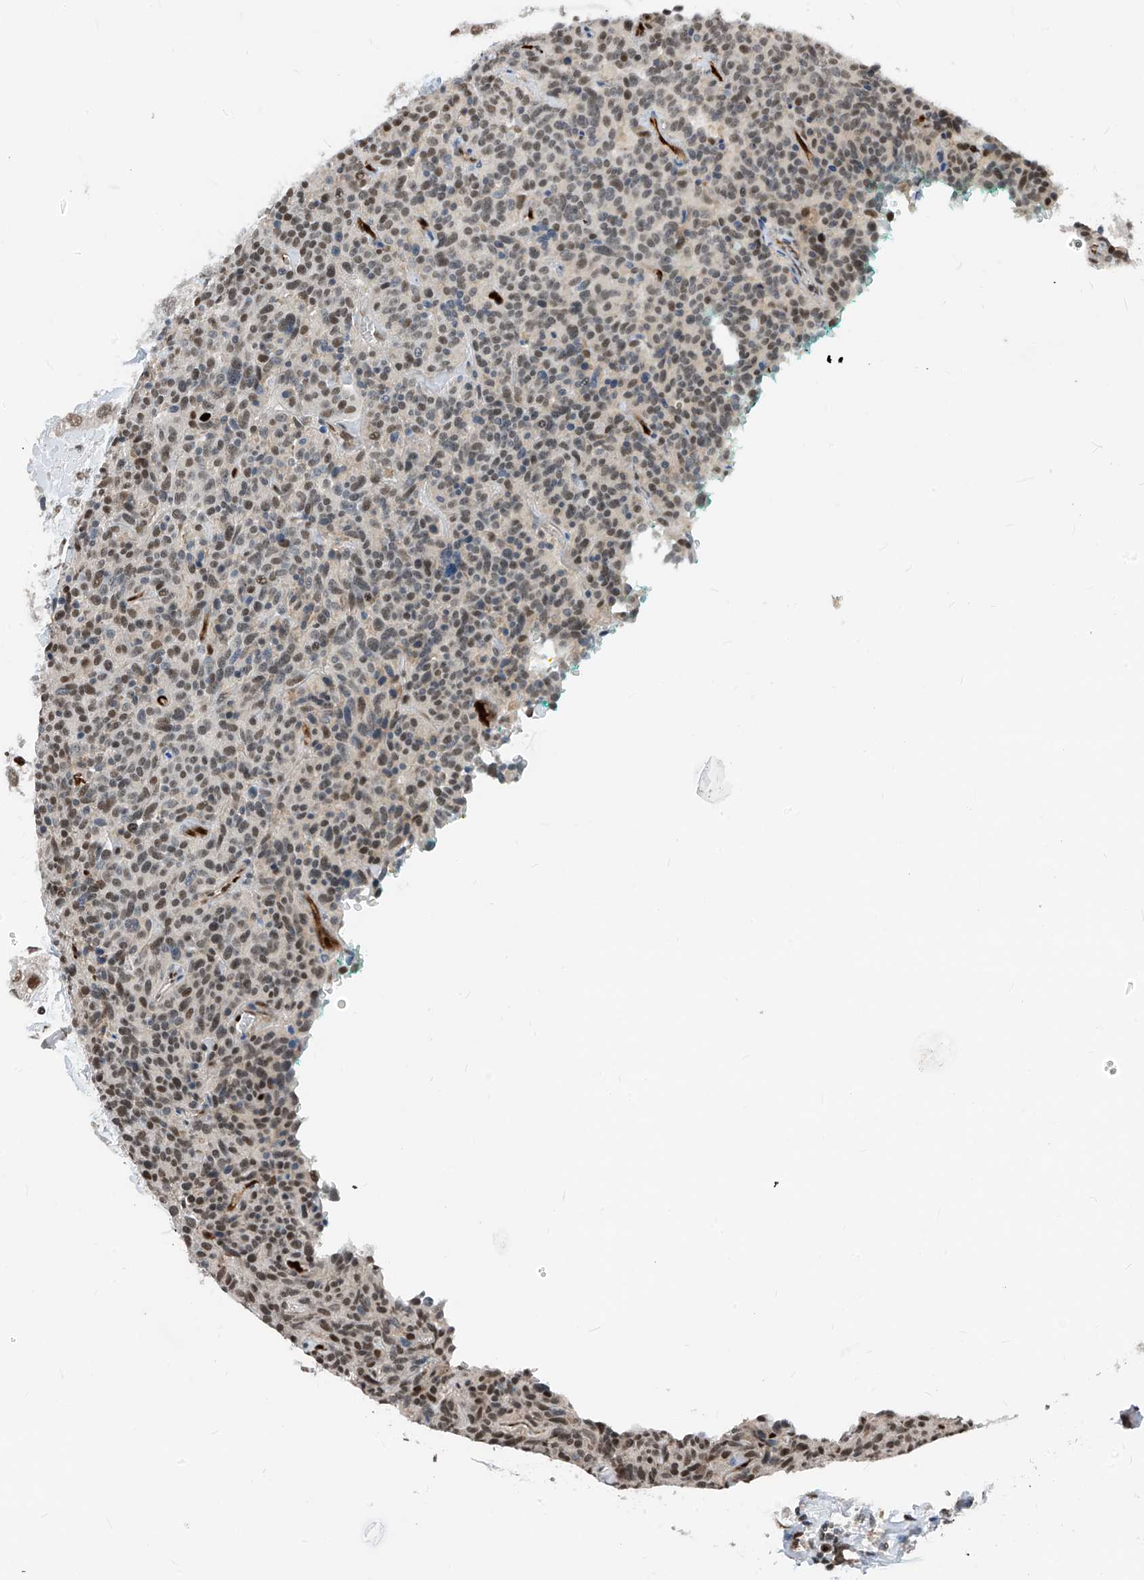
{"staining": {"intensity": "moderate", "quantity": ">75%", "location": "nuclear"}, "tissue": "carcinoid", "cell_type": "Tumor cells", "image_type": "cancer", "snomed": [{"axis": "morphology", "description": "Carcinoid, malignant, NOS"}, {"axis": "topography", "description": "Lung"}], "caption": "Carcinoid (malignant) tissue reveals moderate nuclear positivity in approximately >75% of tumor cells", "gene": "RBP7", "patient": {"sex": "female", "age": 46}}